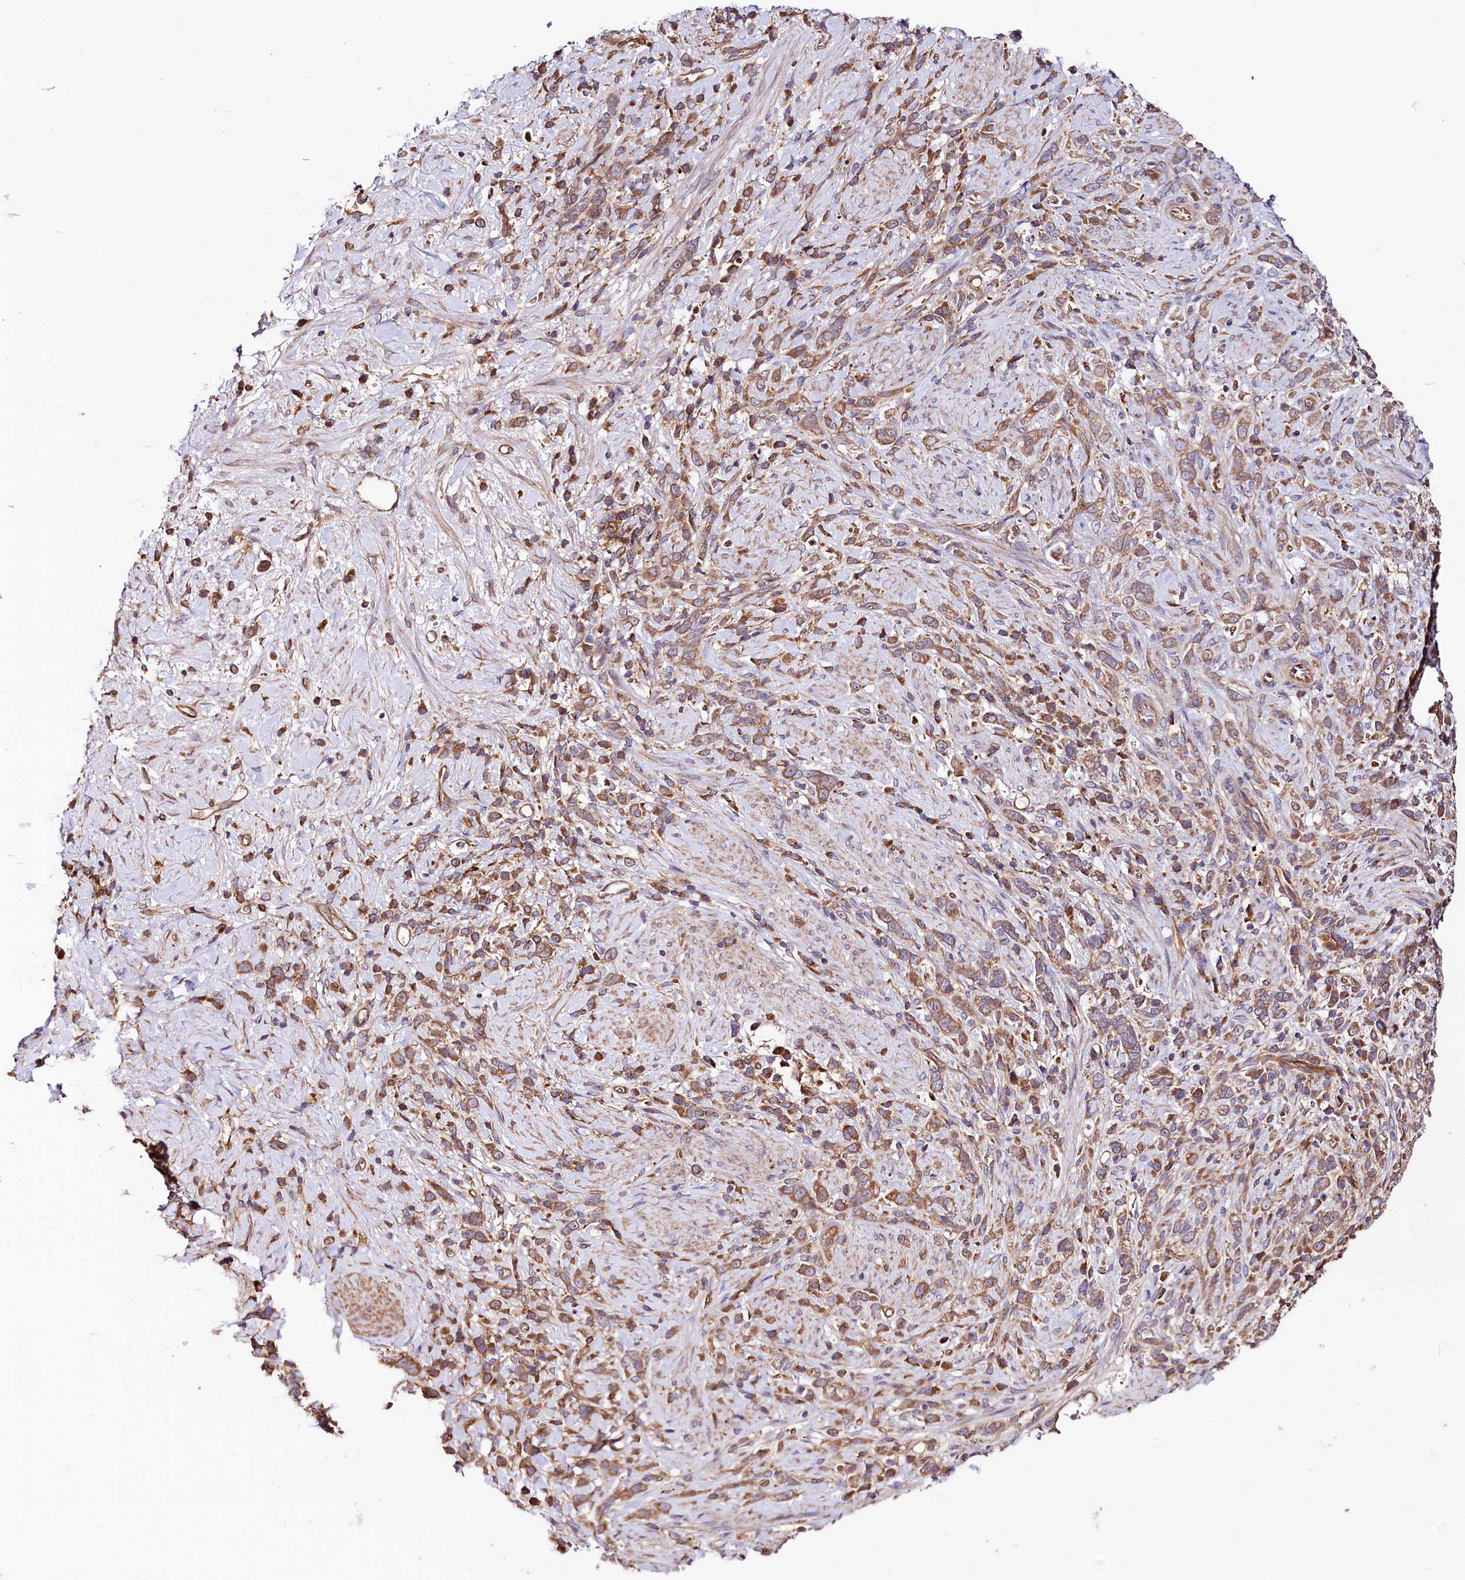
{"staining": {"intensity": "moderate", "quantity": ">75%", "location": "cytoplasmic/membranous"}, "tissue": "stomach cancer", "cell_type": "Tumor cells", "image_type": "cancer", "snomed": [{"axis": "morphology", "description": "Adenocarcinoma, NOS"}, {"axis": "topography", "description": "Stomach"}], "caption": "Immunohistochemistry (IHC) (DAB) staining of human adenocarcinoma (stomach) shows moderate cytoplasmic/membranous protein positivity in approximately >75% of tumor cells.", "gene": "CEP295", "patient": {"sex": "female", "age": 60}}